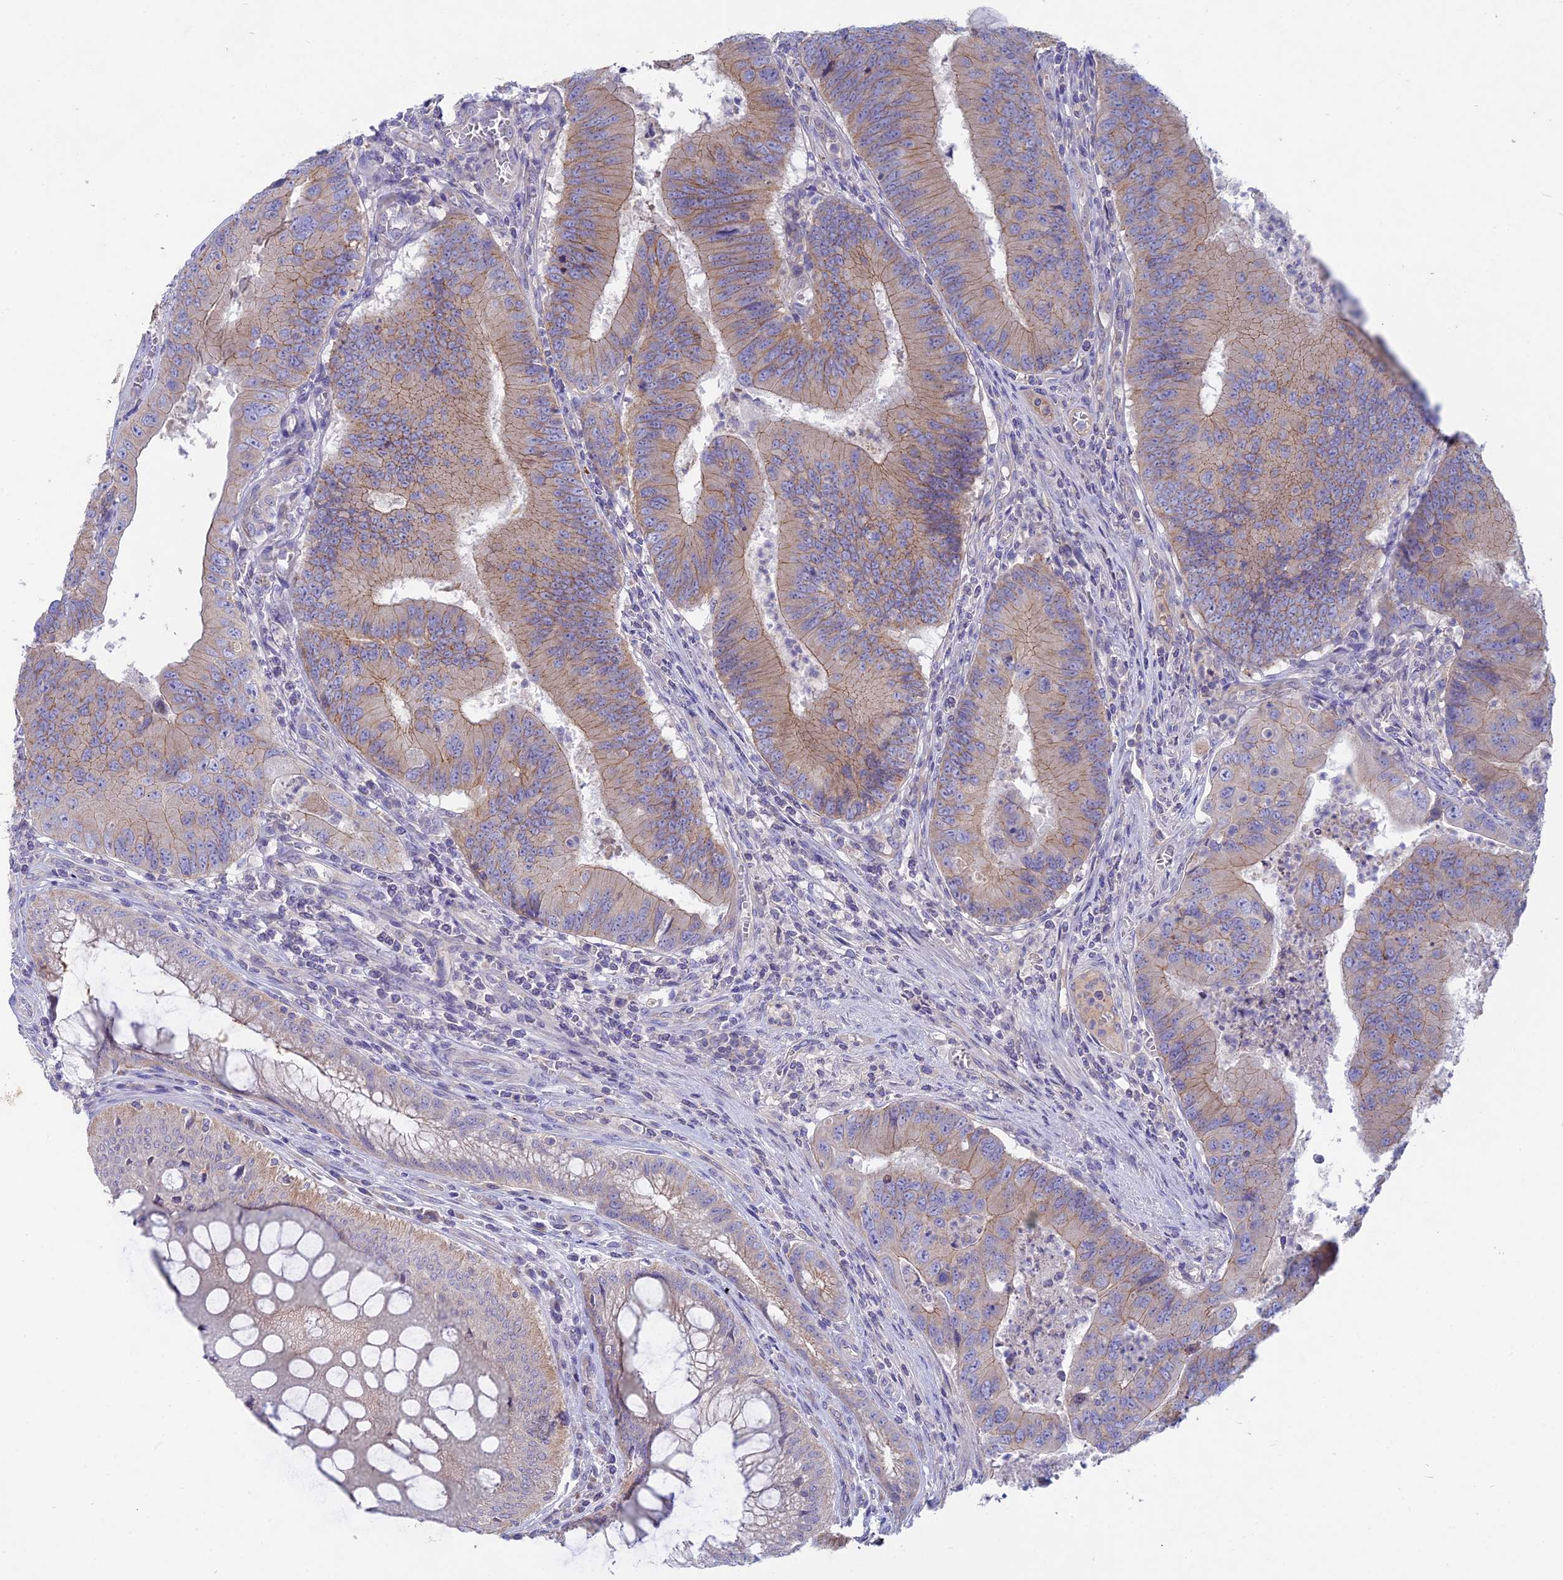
{"staining": {"intensity": "moderate", "quantity": "25%-75%", "location": "cytoplasmic/membranous"}, "tissue": "colorectal cancer", "cell_type": "Tumor cells", "image_type": "cancer", "snomed": [{"axis": "morphology", "description": "Adenocarcinoma, NOS"}, {"axis": "topography", "description": "Colon"}], "caption": "A brown stain shows moderate cytoplasmic/membranous positivity of a protein in colorectal adenocarcinoma tumor cells.", "gene": "PZP", "patient": {"sex": "female", "age": 67}}